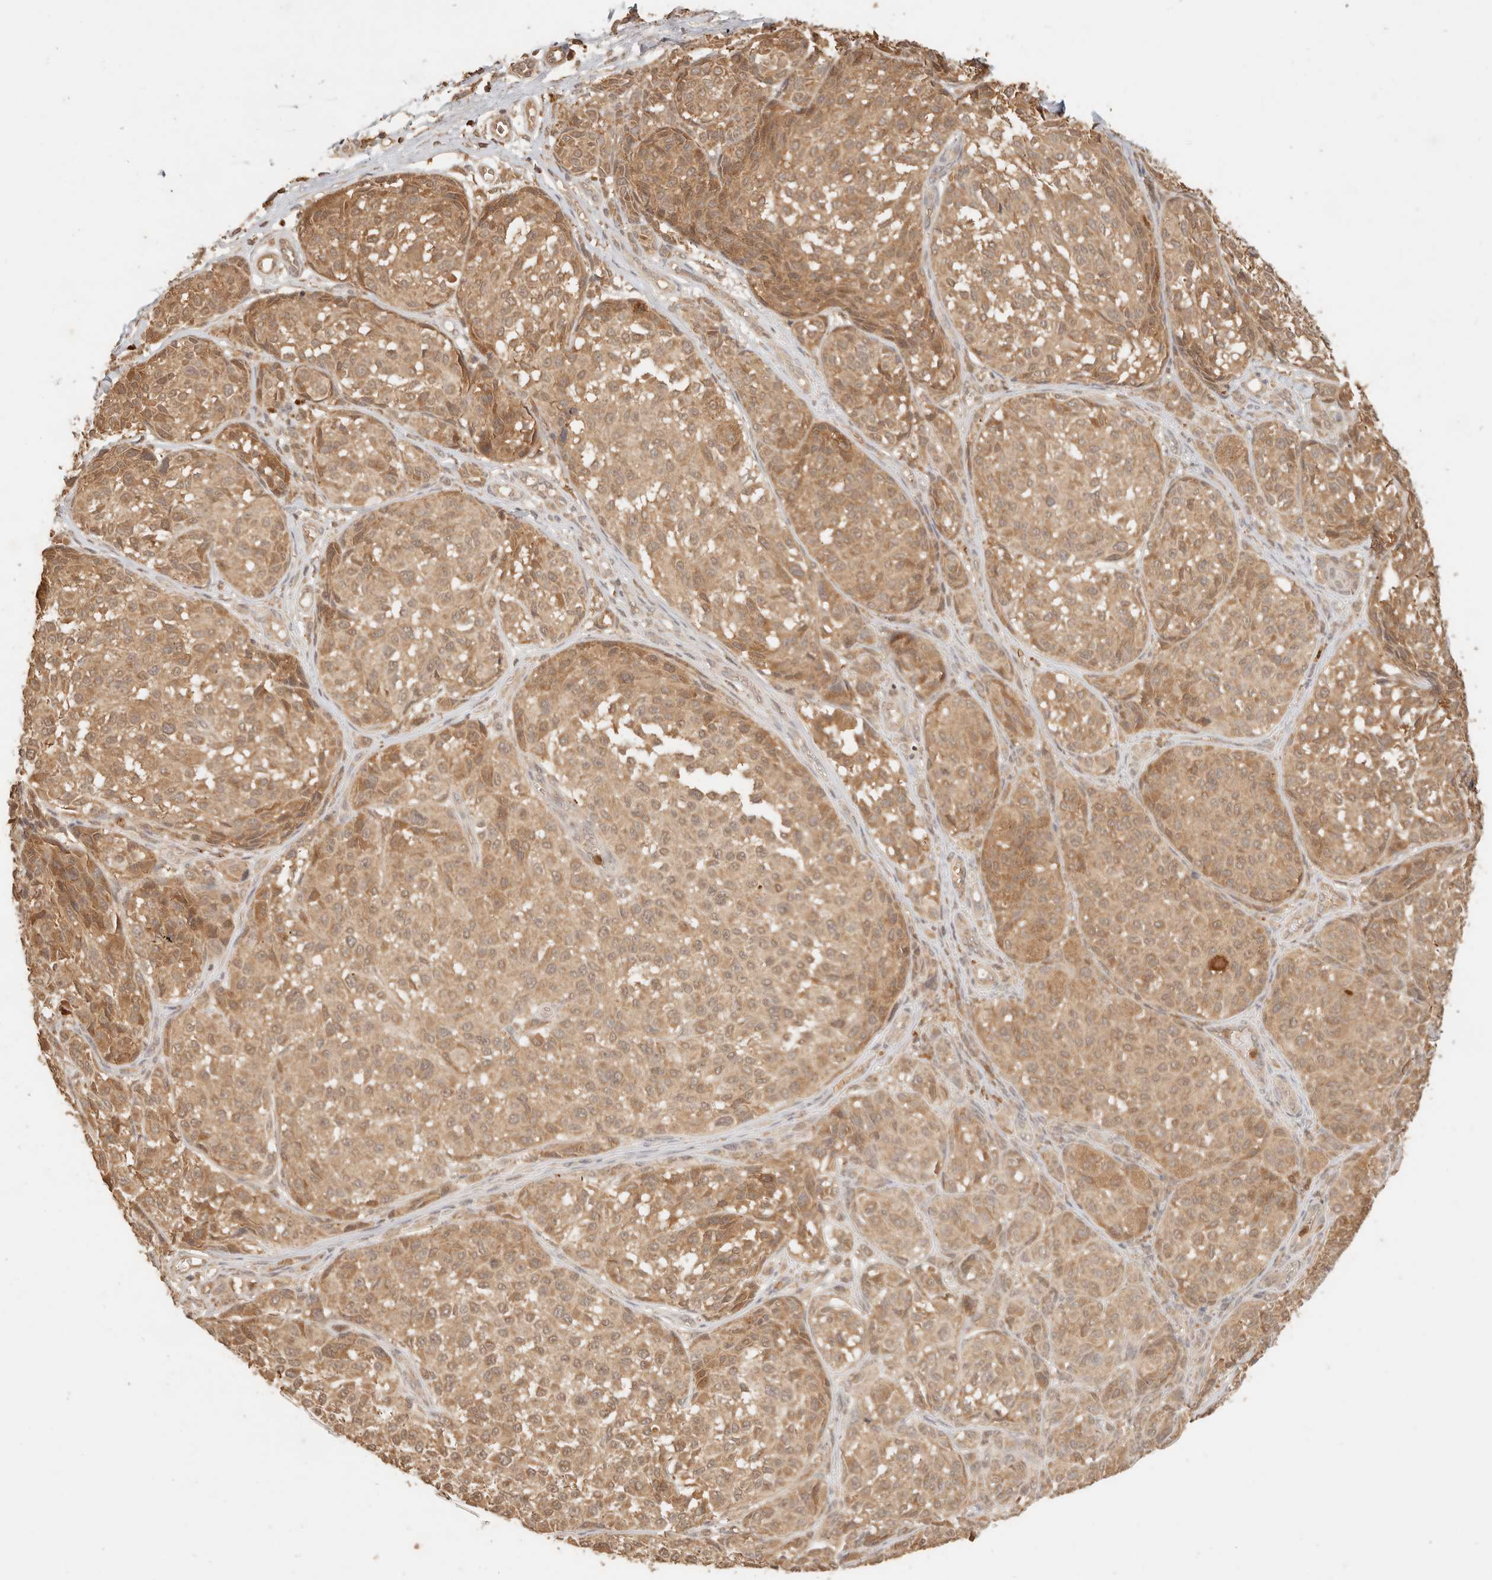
{"staining": {"intensity": "moderate", "quantity": ">75%", "location": "cytoplasmic/membranous"}, "tissue": "melanoma", "cell_type": "Tumor cells", "image_type": "cancer", "snomed": [{"axis": "morphology", "description": "Malignant melanoma, NOS"}, {"axis": "topography", "description": "Skin"}], "caption": "Malignant melanoma stained with a protein marker displays moderate staining in tumor cells.", "gene": "INTS11", "patient": {"sex": "male", "age": 83}}